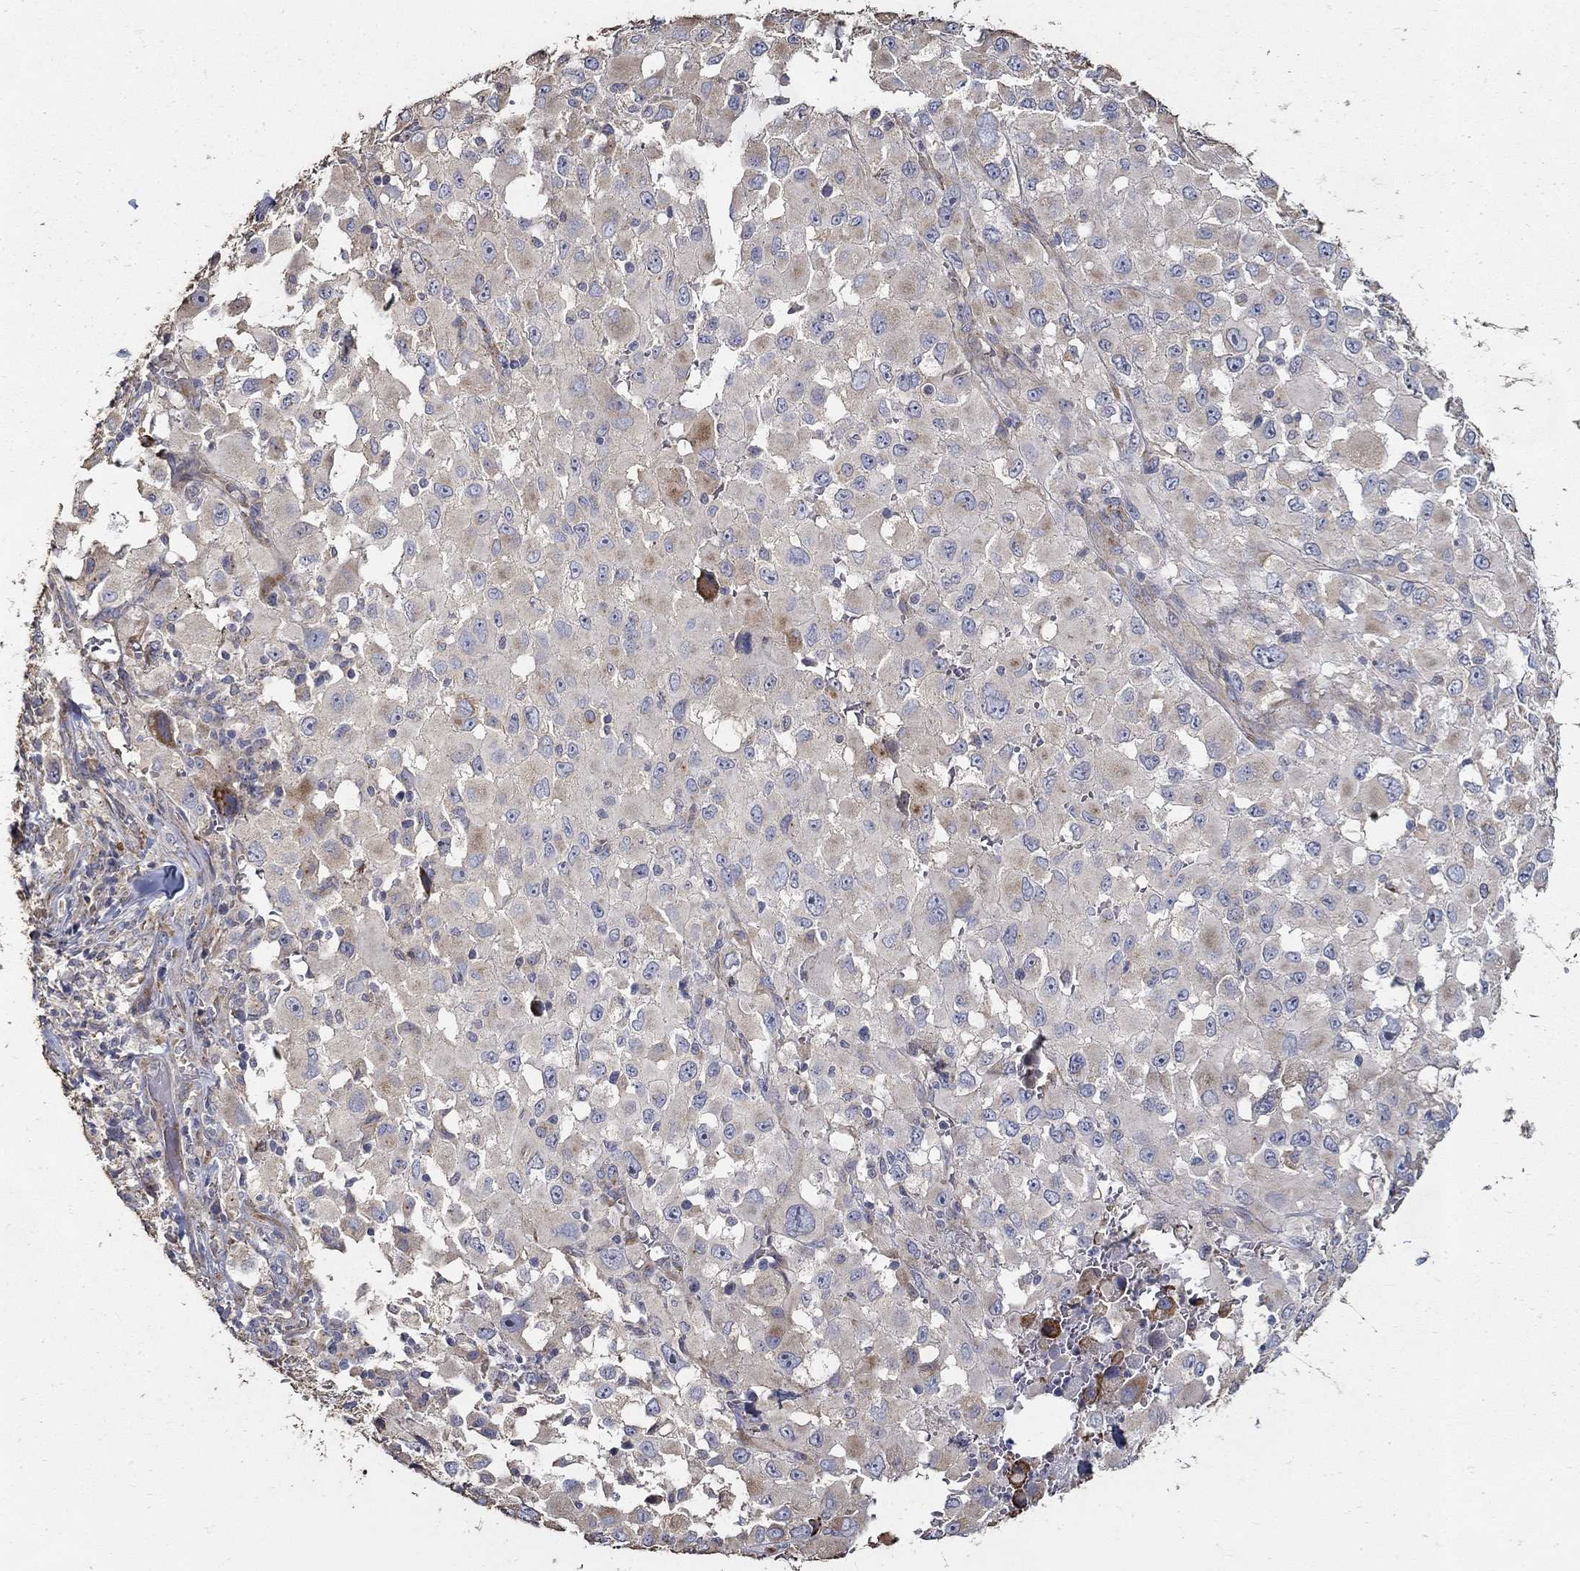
{"staining": {"intensity": "negative", "quantity": "none", "location": "none"}, "tissue": "melanoma", "cell_type": "Tumor cells", "image_type": "cancer", "snomed": [{"axis": "morphology", "description": "Malignant melanoma, Metastatic site"}, {"axis": "topography", "description": "Lymph node"}], "caption": "Tumor cells show no significant protein staining in malignant melanoma (metastatic site). (DAB immunohistochemistry with hematoxylin counter stain).", "gene": "EMILIN3", "patient": {"sex": "male", "age": 50}}